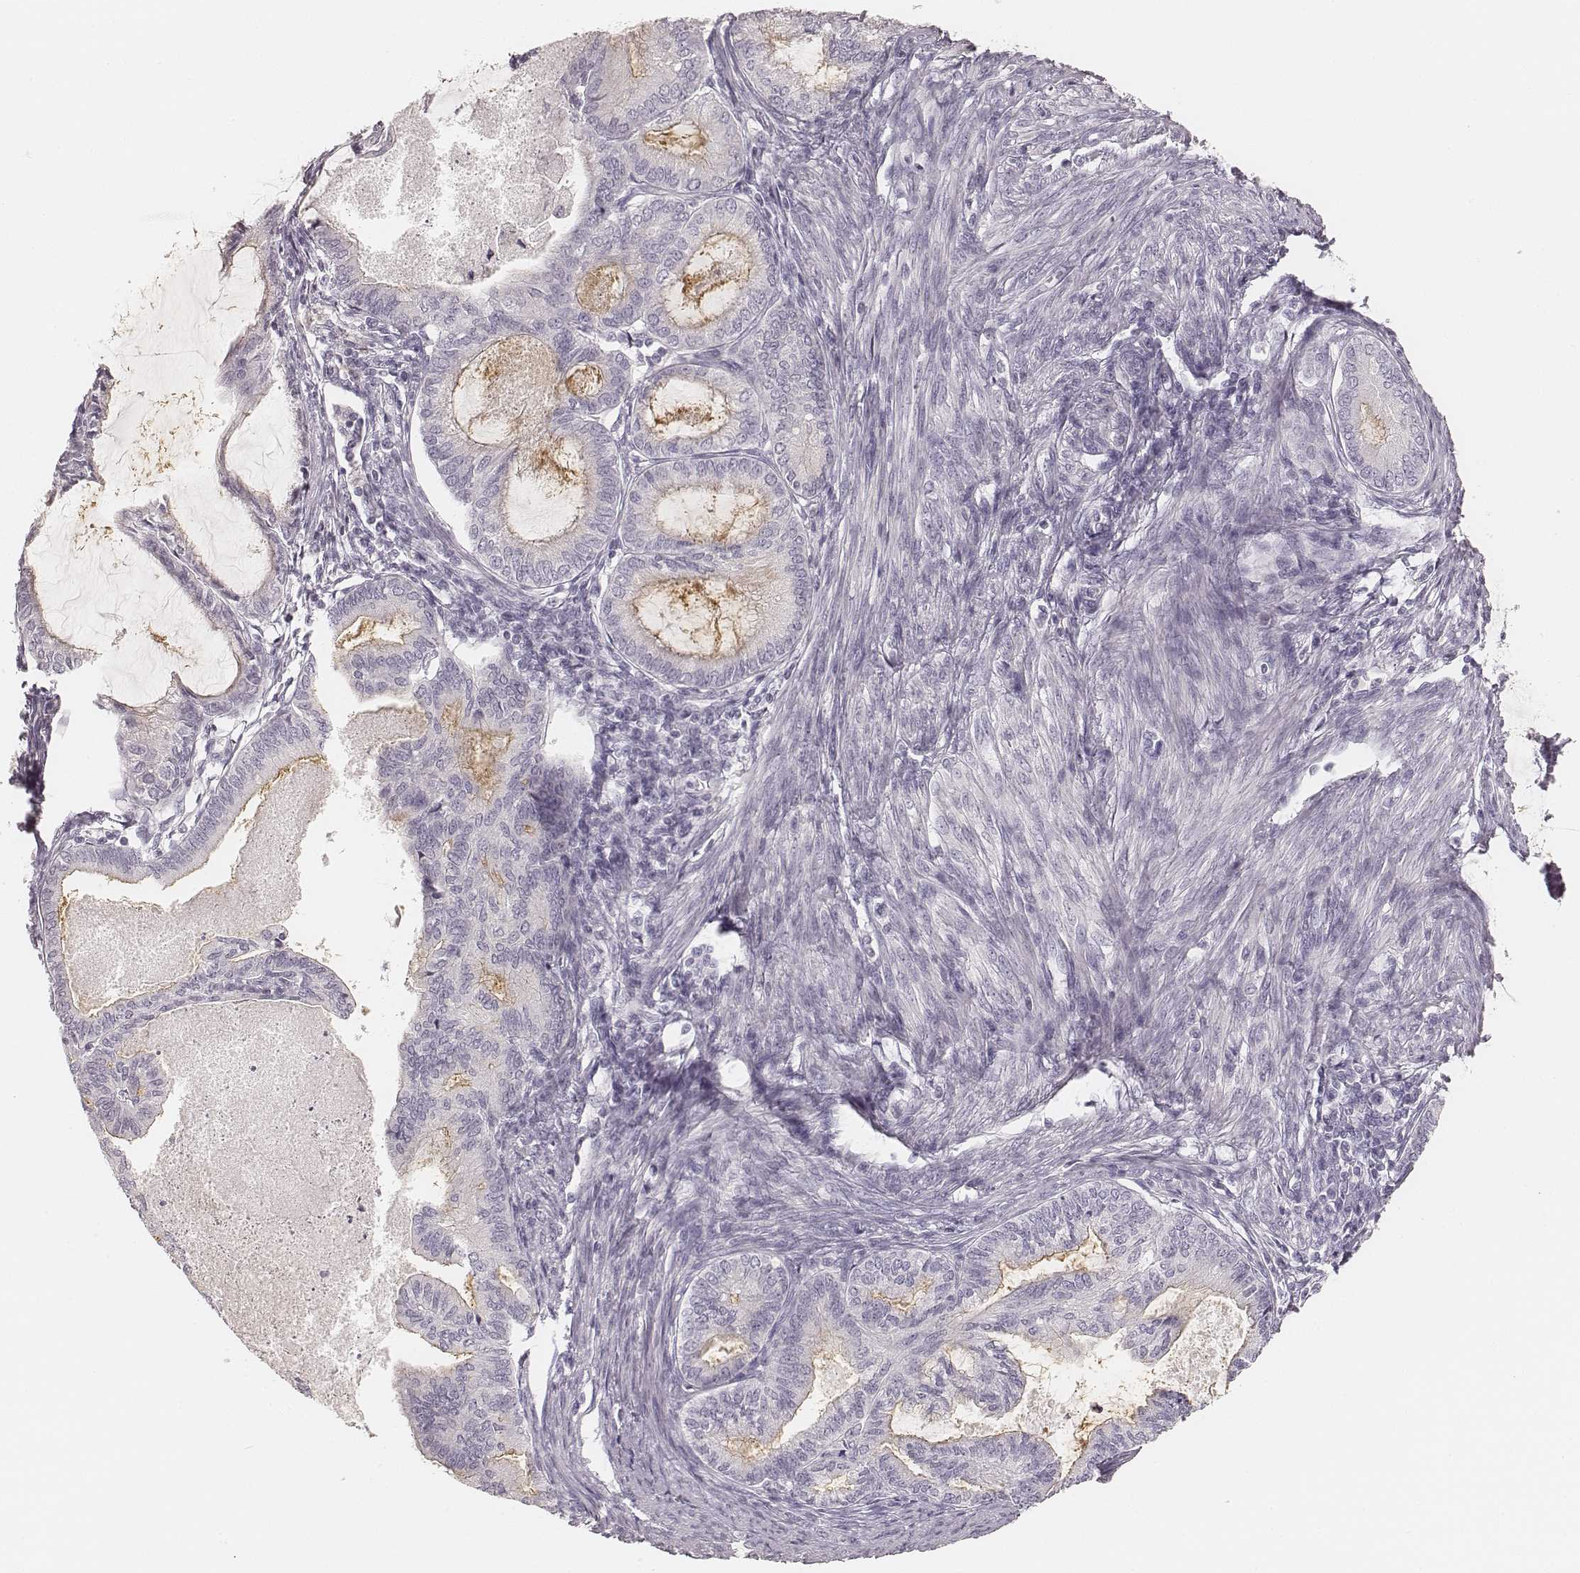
{"staining": {"intensity": "negative", "quantity": "none", "location": "none"}, "tissue": "endometrial cancer", "cell_type": "Tumor cells", "image_type": "cancer", "snomed": [{"axis": "morphology", "description": "Adenocarcinoma, NOS"}, {"axis": "topography", "description": "Endometrium"}], "caption": "Tumor cells are negative for protein expression in human endometrial cancer (adenocarcinoma).", "gene": "HNF4G", "patient": {"sex": "female", "age": 86}}